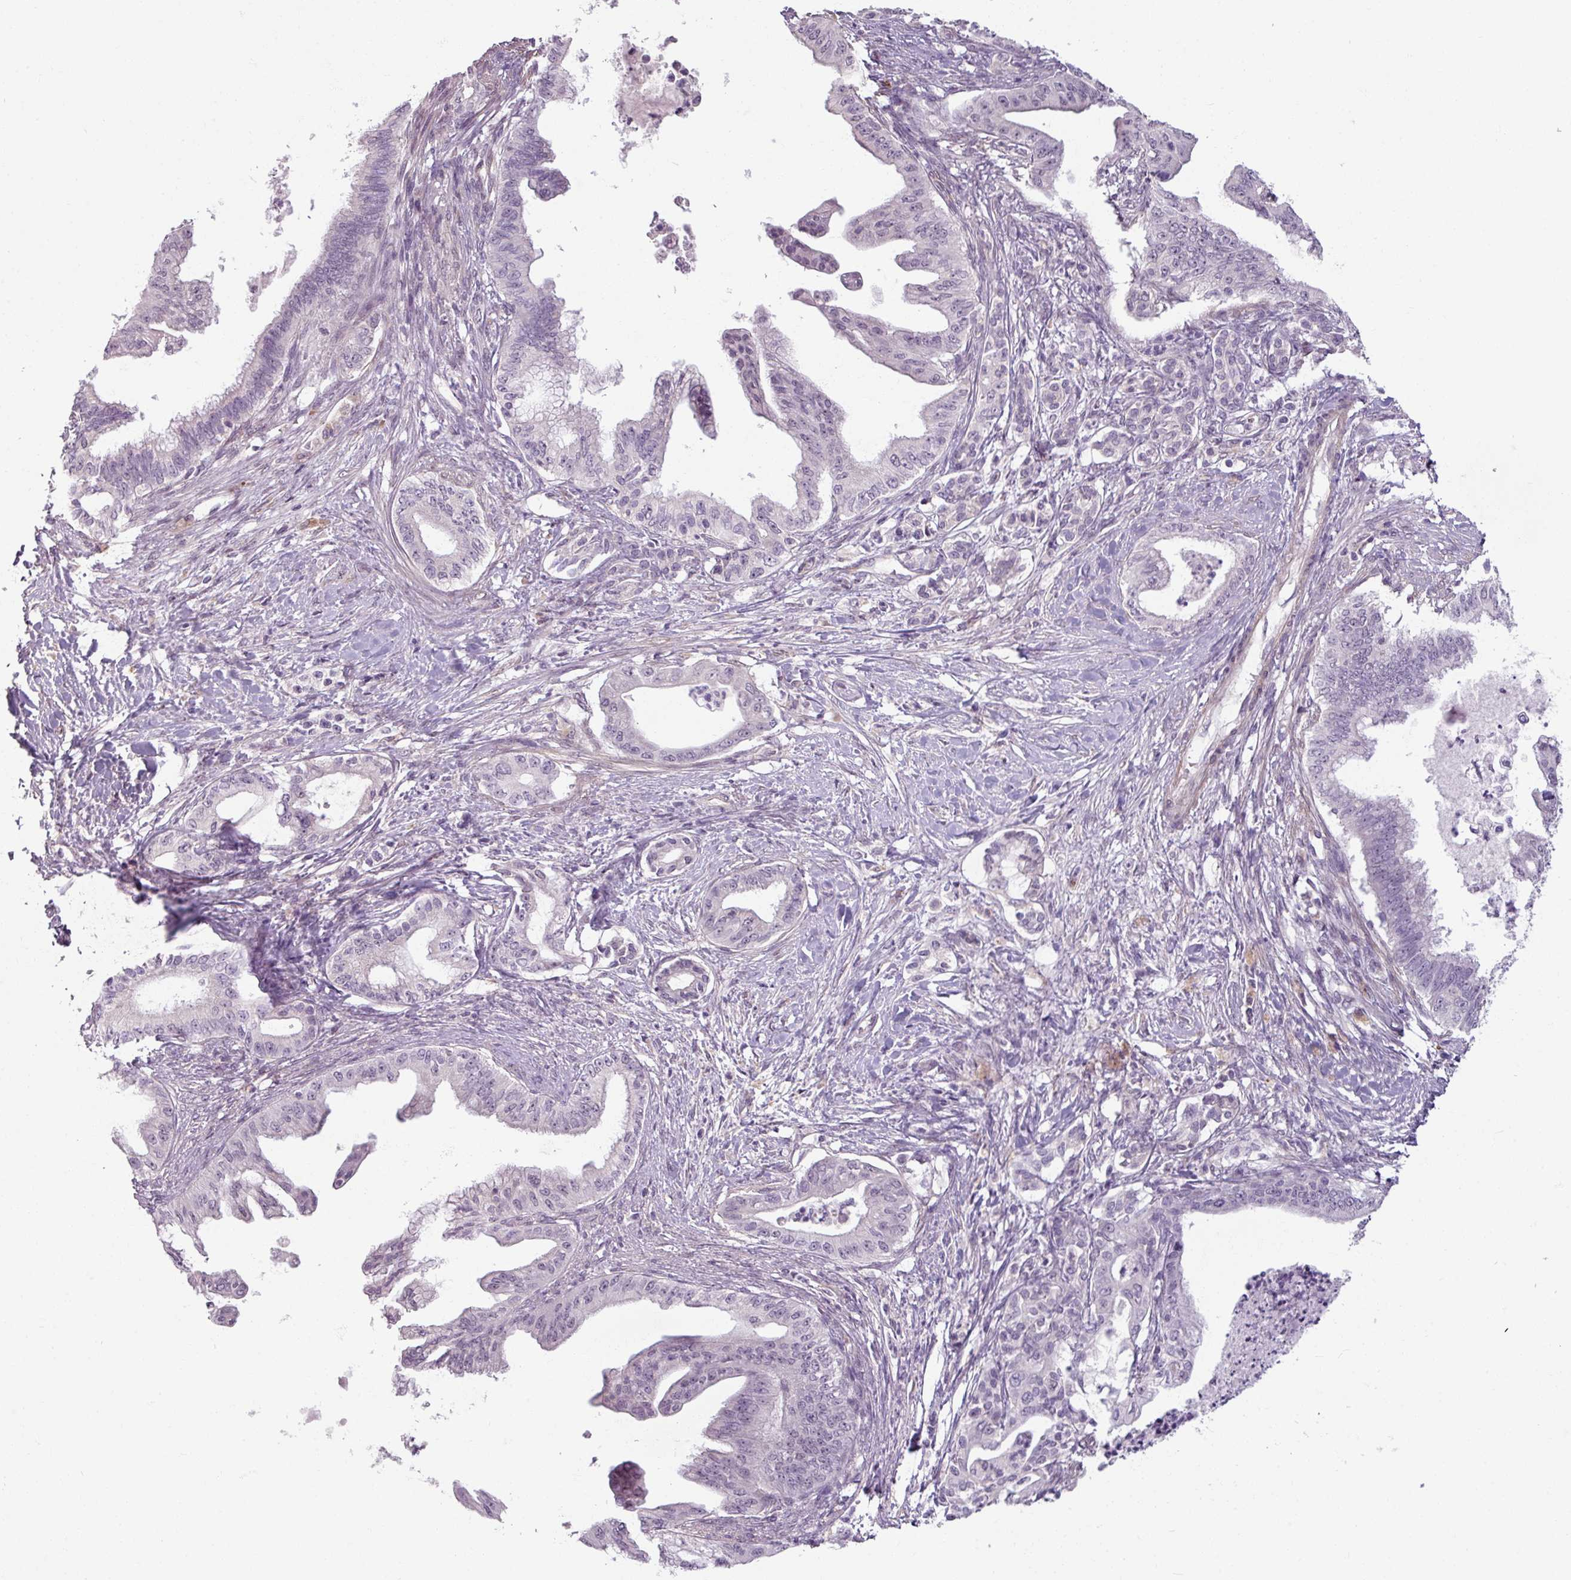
{"staining": {"intensity": "negative", "quantity": "none", "location": "none"}, "tissue": "pancreatic cancer", "cell_type": "Tumor cells", "image_type": "cancer", "snomed": [{"axis": "morphology", "description": "Adenocarcinoma, NOS"}, {"axis": "topography", "description": "Pancreas"}], "caption": "Micrograph shows no significant protein staining in tumor cells of pancreatic adenocarcinoma.", "gene": "UVSSA", "patient": {"sex": "male", "age": 58}}